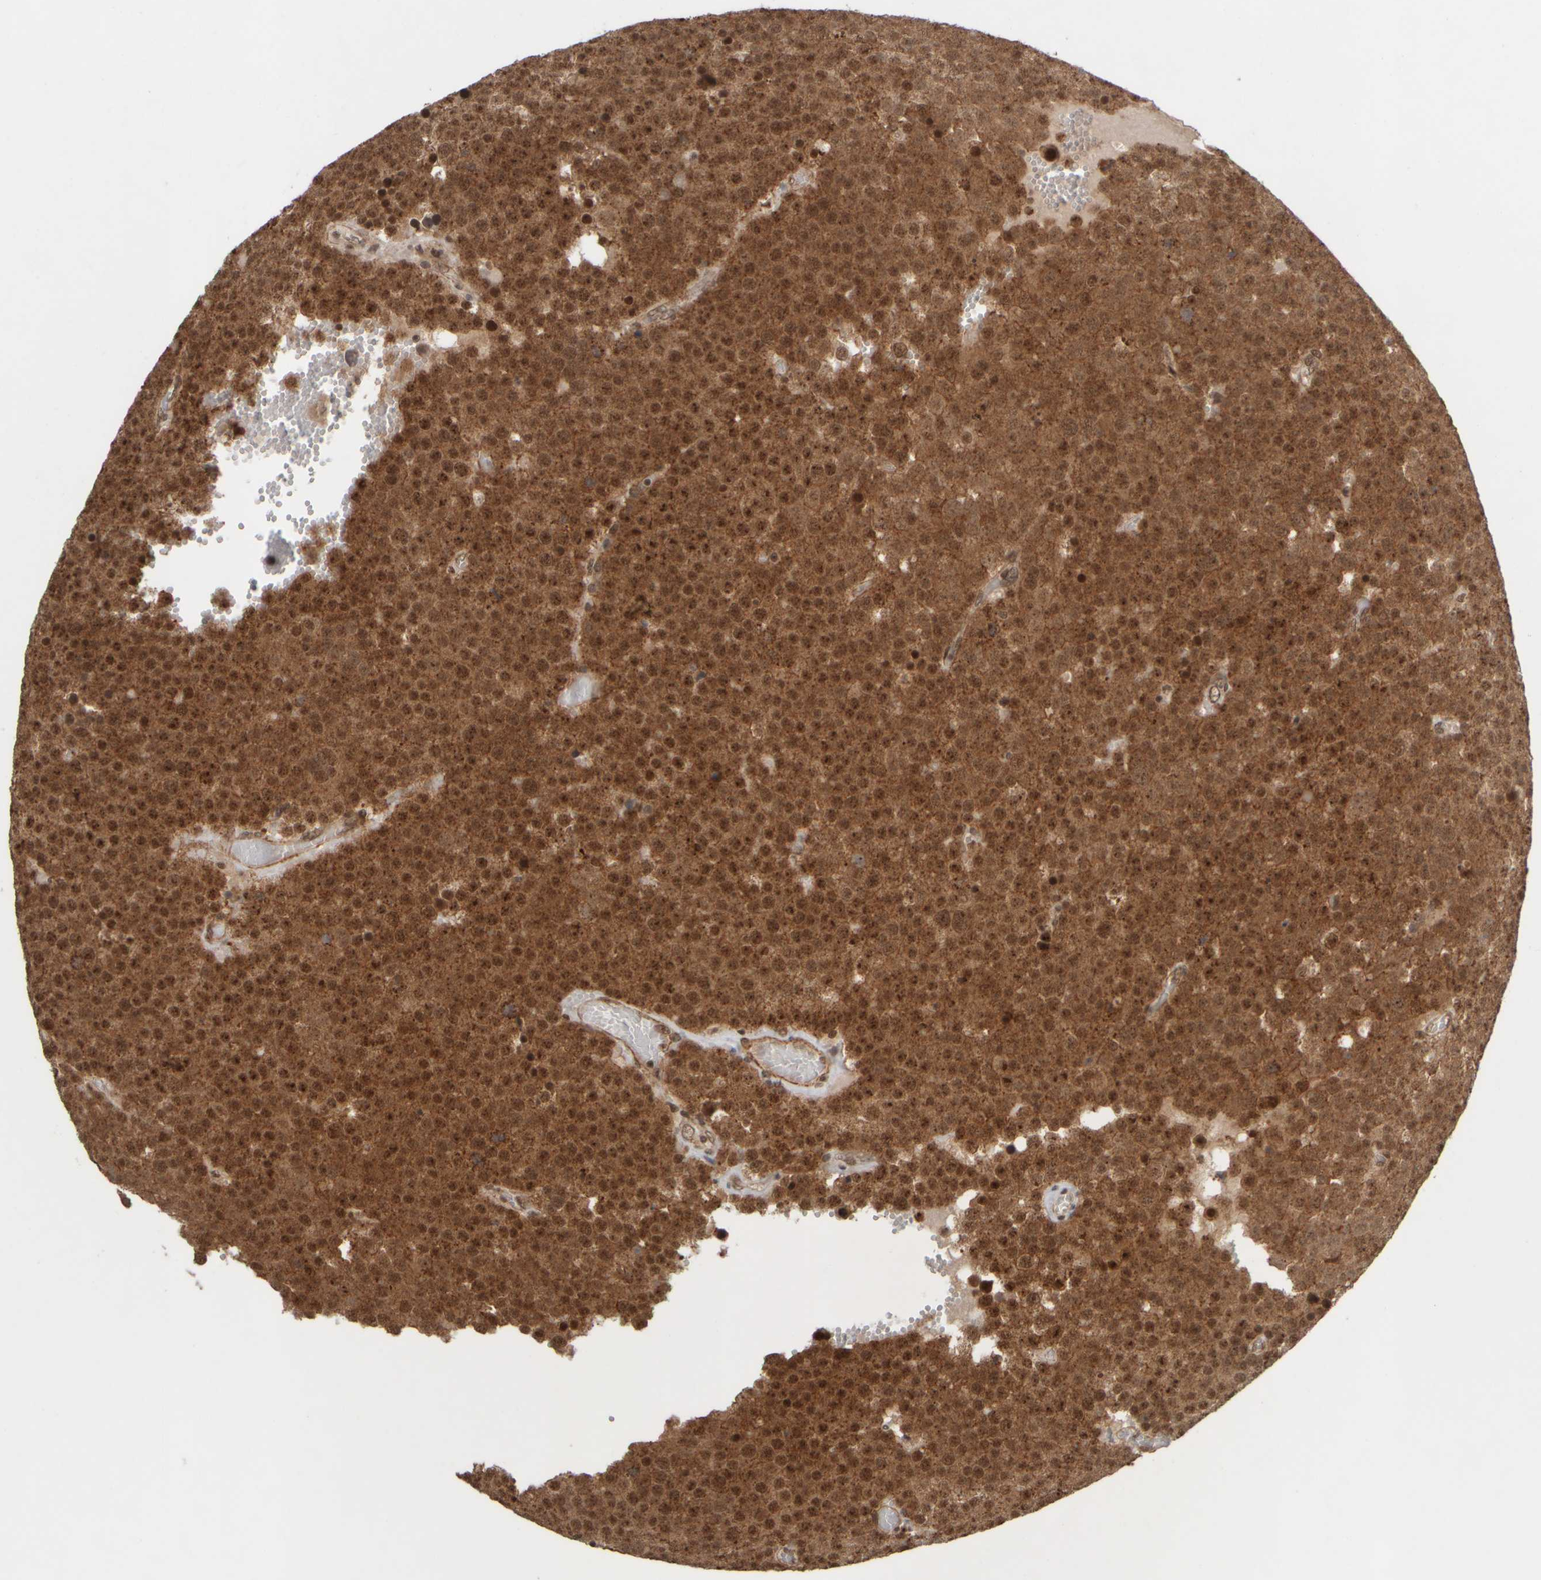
{"staining": {"intensity": "strong", "quantity": ">75%", "location": "cytoplasmic/membranous,nuclear"}, "tissue": "testis cancer", "cell_type": "Tumor cells", "image_type": "cancer", "snomed": [{"axis": "morphology", "description": "Normal tissue, NOS"}, {"axis": "morphology", "description": "Seminoma, NOS"}, {"axis": "topography", "description": "Testis"}], "caption": "A photomicrograph showing strong cytoplasmic/membranous and nuclear positivity in approximately >75% of tumor cells in seminoma (testis), as visualized by brown immunohistochemical staining.", "gene": "SYNRG", "patient": {"sex": "male", "age": 71}}